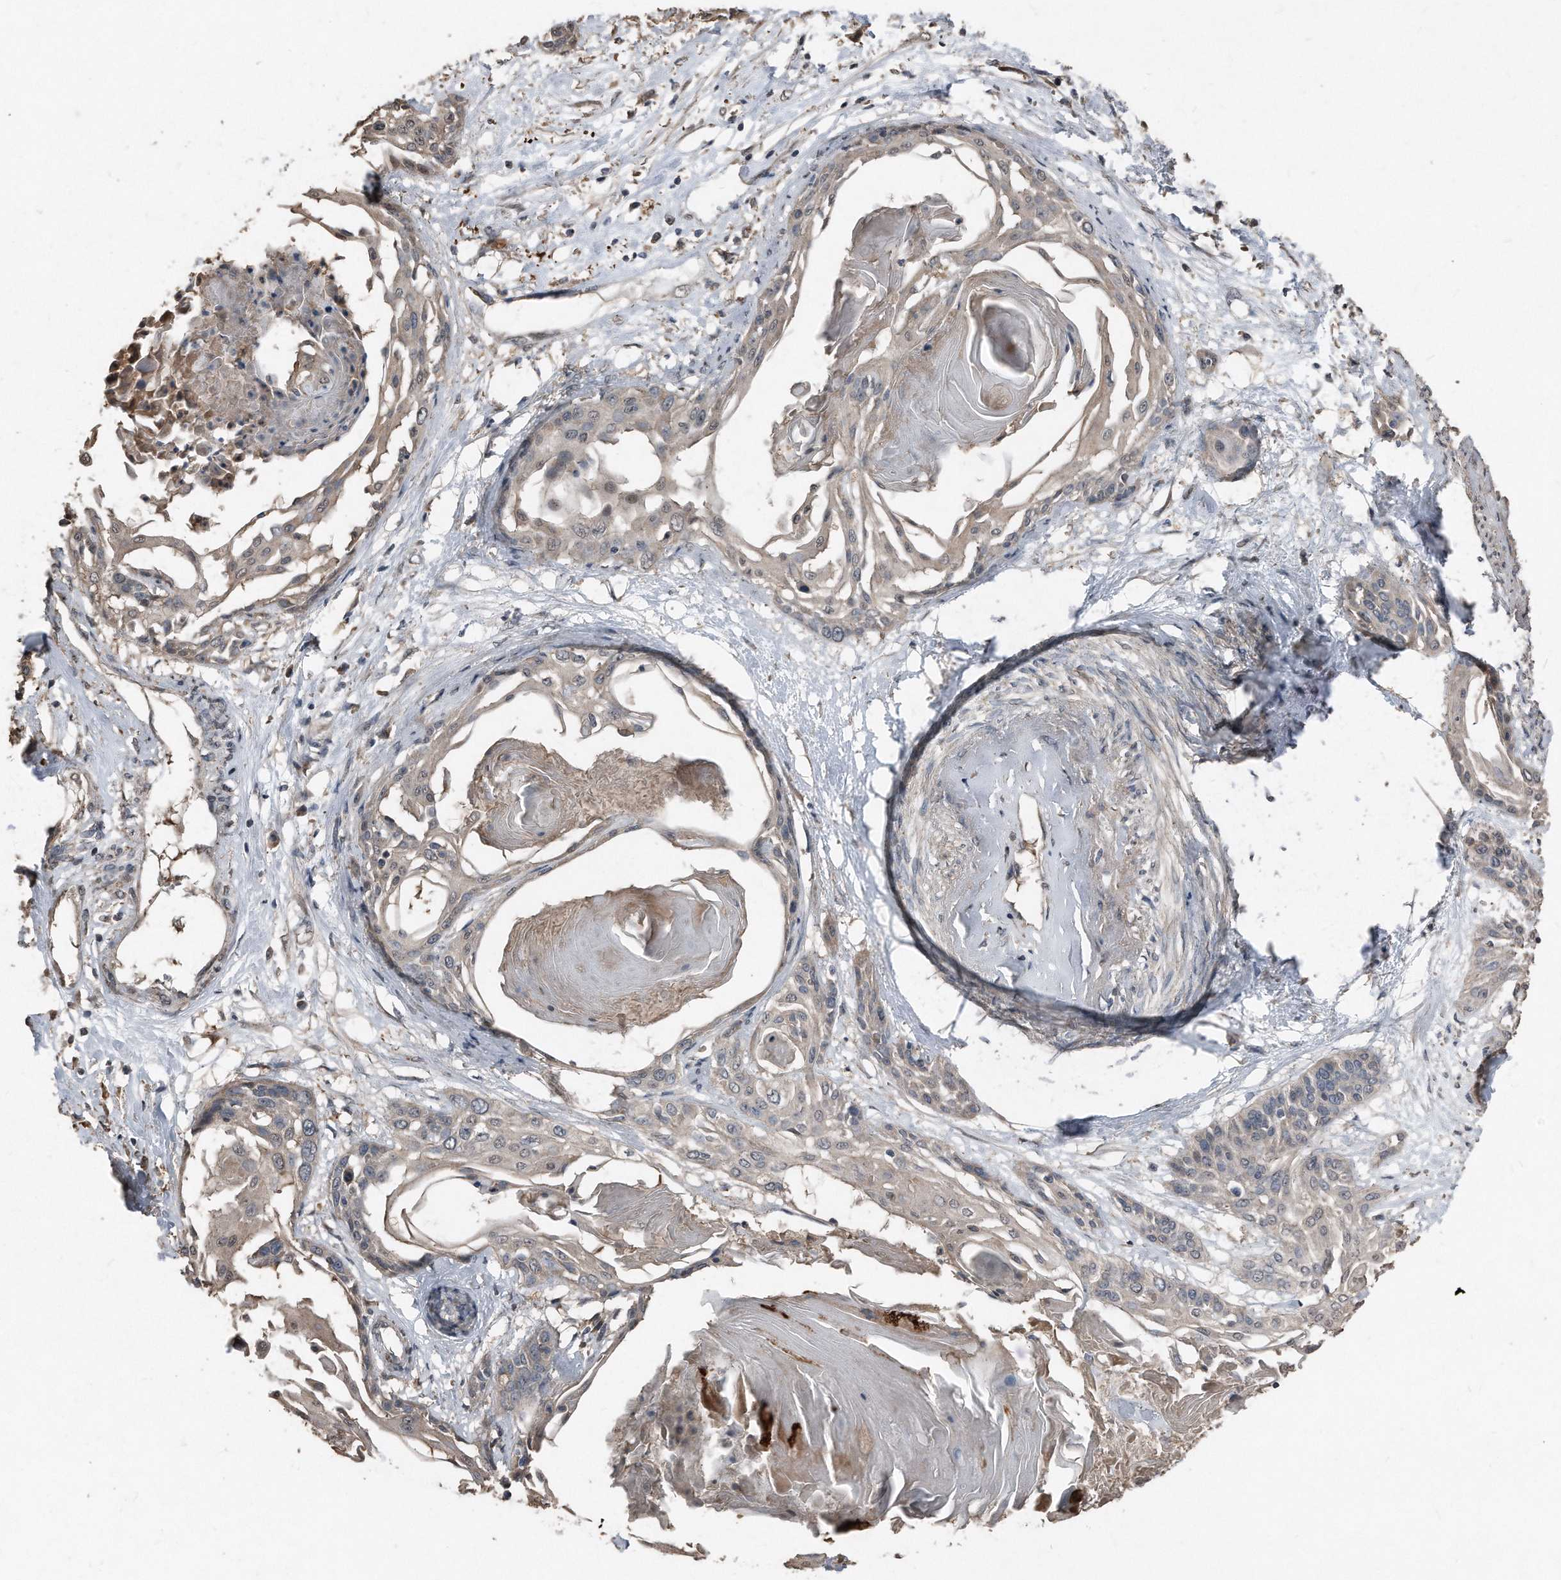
{"staining": {"intensity": "weak", "quantity": "<25%", "location": "cytoplasmic/membranous,nuclear"}, "tissue": "cervical cancer", "cell_type": "Tumor cells", "image_type": "cancer", "snomed": [{"axis": "morphology", "description": "Squamous cell carcinoma, NOS"}, {"axis": "topography", "description": "Cervix"}], "caption": "Tumor cells are negative for brown protein staining in cervical cancer (squamous cell carcinoma).", "gene": "ANKRD10", "patient": {"sex": "female", "age": 57}}